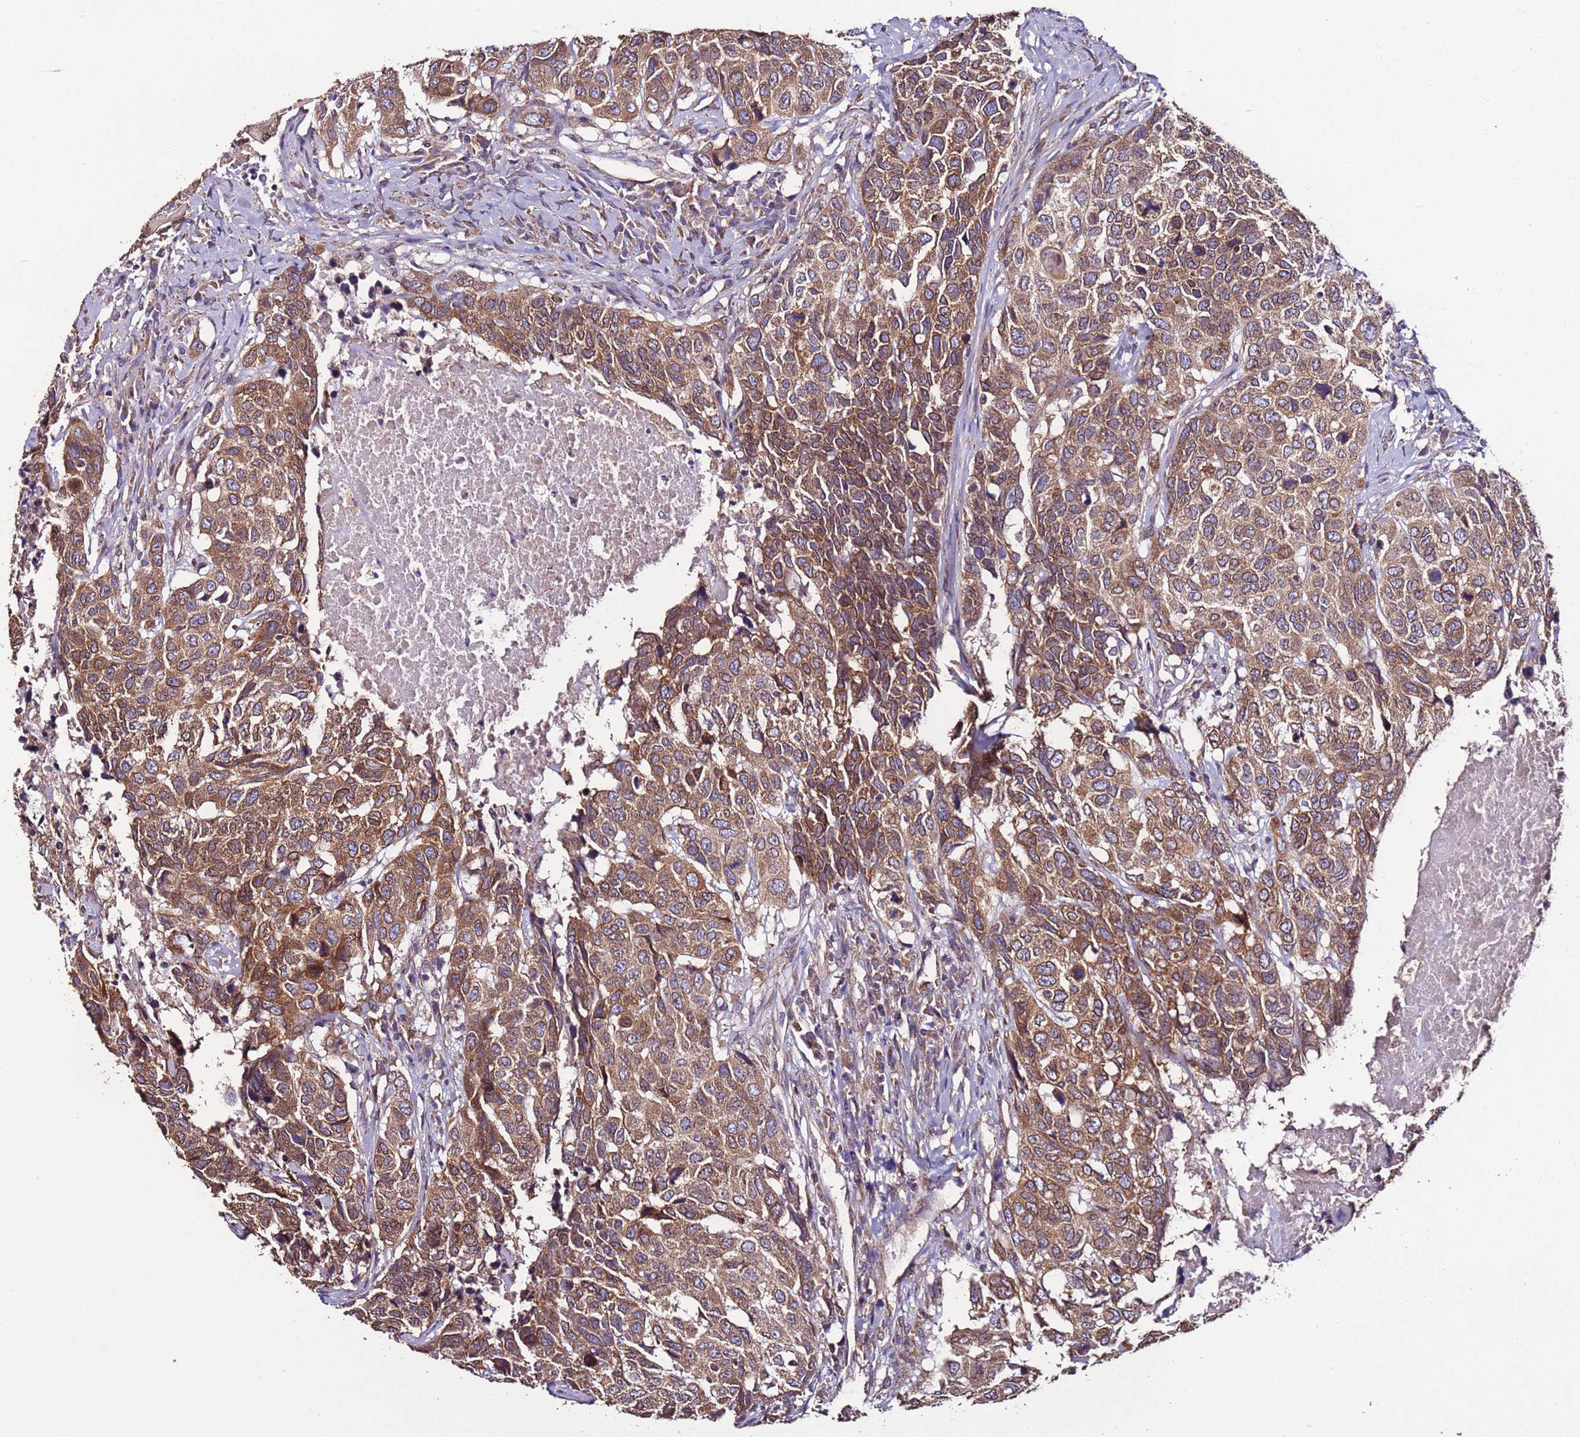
{"staining": {"intensity": "moderate", "quantity": ">75%", "location": "cytoplasmic/membranous"}, "tissue": "head and neck cancer", "cell_type": "Tumor cells", "image_type": "cancer", "snomed": [{"axis": "morphology", "description": "Squamous cell carcinoma, NOS"}, {"axis": "topography", "description": "Head-Neck"}], "caption": "Head and neck cancer tissue shows moderate cytoplasmic/membranous staining in about >75% of tumor cells", "gene": "SLC41A3", "patient": {"sex": "male", "age": 66}}